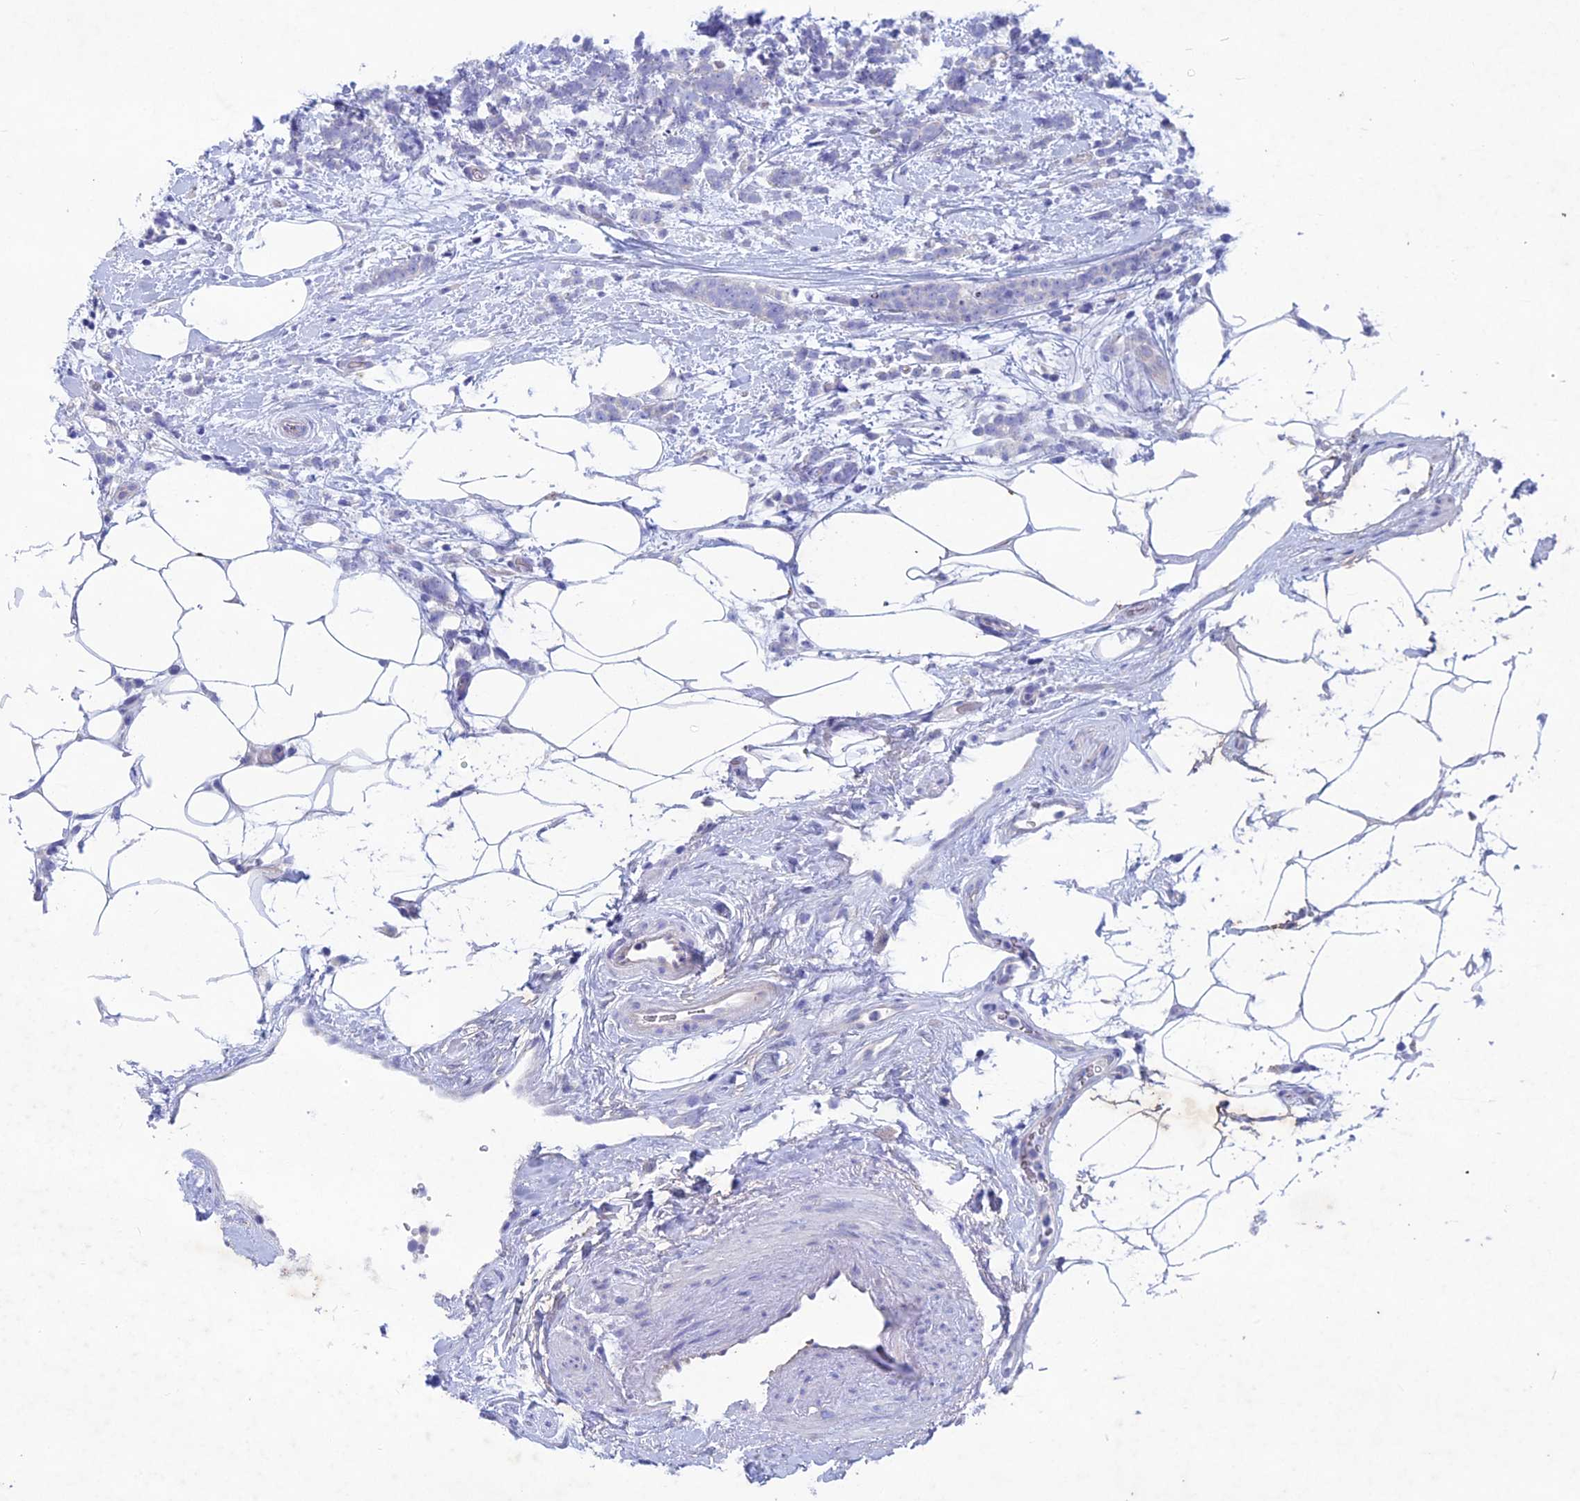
{"staining": {"intensity": "negative", "quantity": "none", "location": "none"}, "tissue": "breast cancer", "cell_type": "Tumor cells", "image_type": "cancer", "snomed": [{"axis": "morphology", "description": "Lobular carcinoma"}, {"axis": "topography", "description": "Breast"}], "caption": "The immunohistochemistry histopathology image has no significant positivity in tumor cells of breast cancer tissue.", "gene": "BTBD19", "patient": {"sex": "female", "age": 58}}